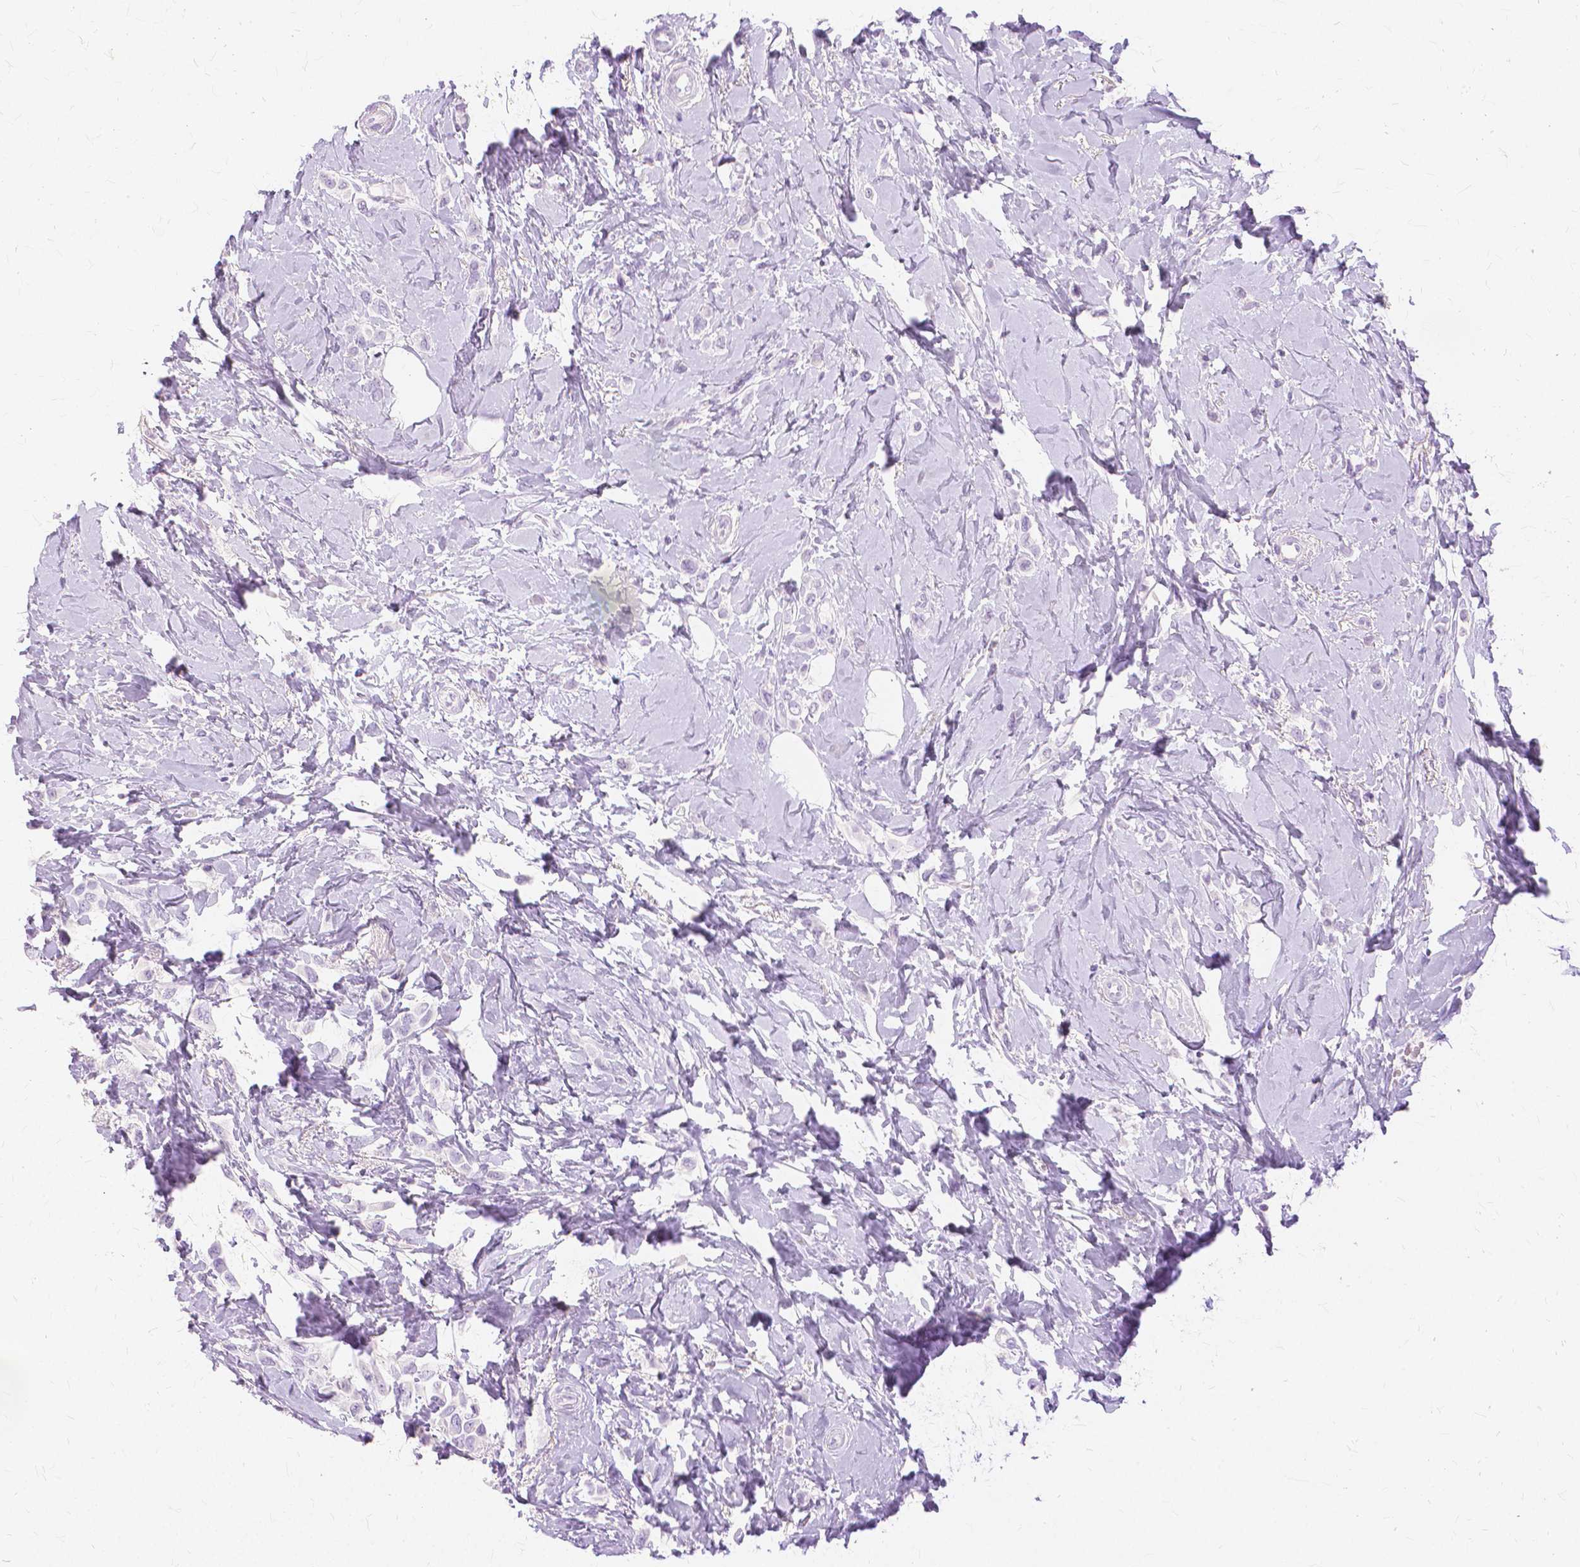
{"staining": {"intensity": "negative", "quantity": "none", "location": "none"}, "tissue": "breast cancer", "cell_type": "Tumor cells", "image_type": "cancer", "snomed": [{"axis": "morphology", "description": "Lobular carcinoma"}, {"axis": "topography", "description": "Breast"}], "caption": "Lobular carcinoma (breast) was stained to show a protein in brown. There is no significant expression in tumor cells. (Immunohistochemistry (ihc), brightfield microscopy, high magnification).", "gene": "TGM1", "patient": {"sex": "female", "age": 66}}